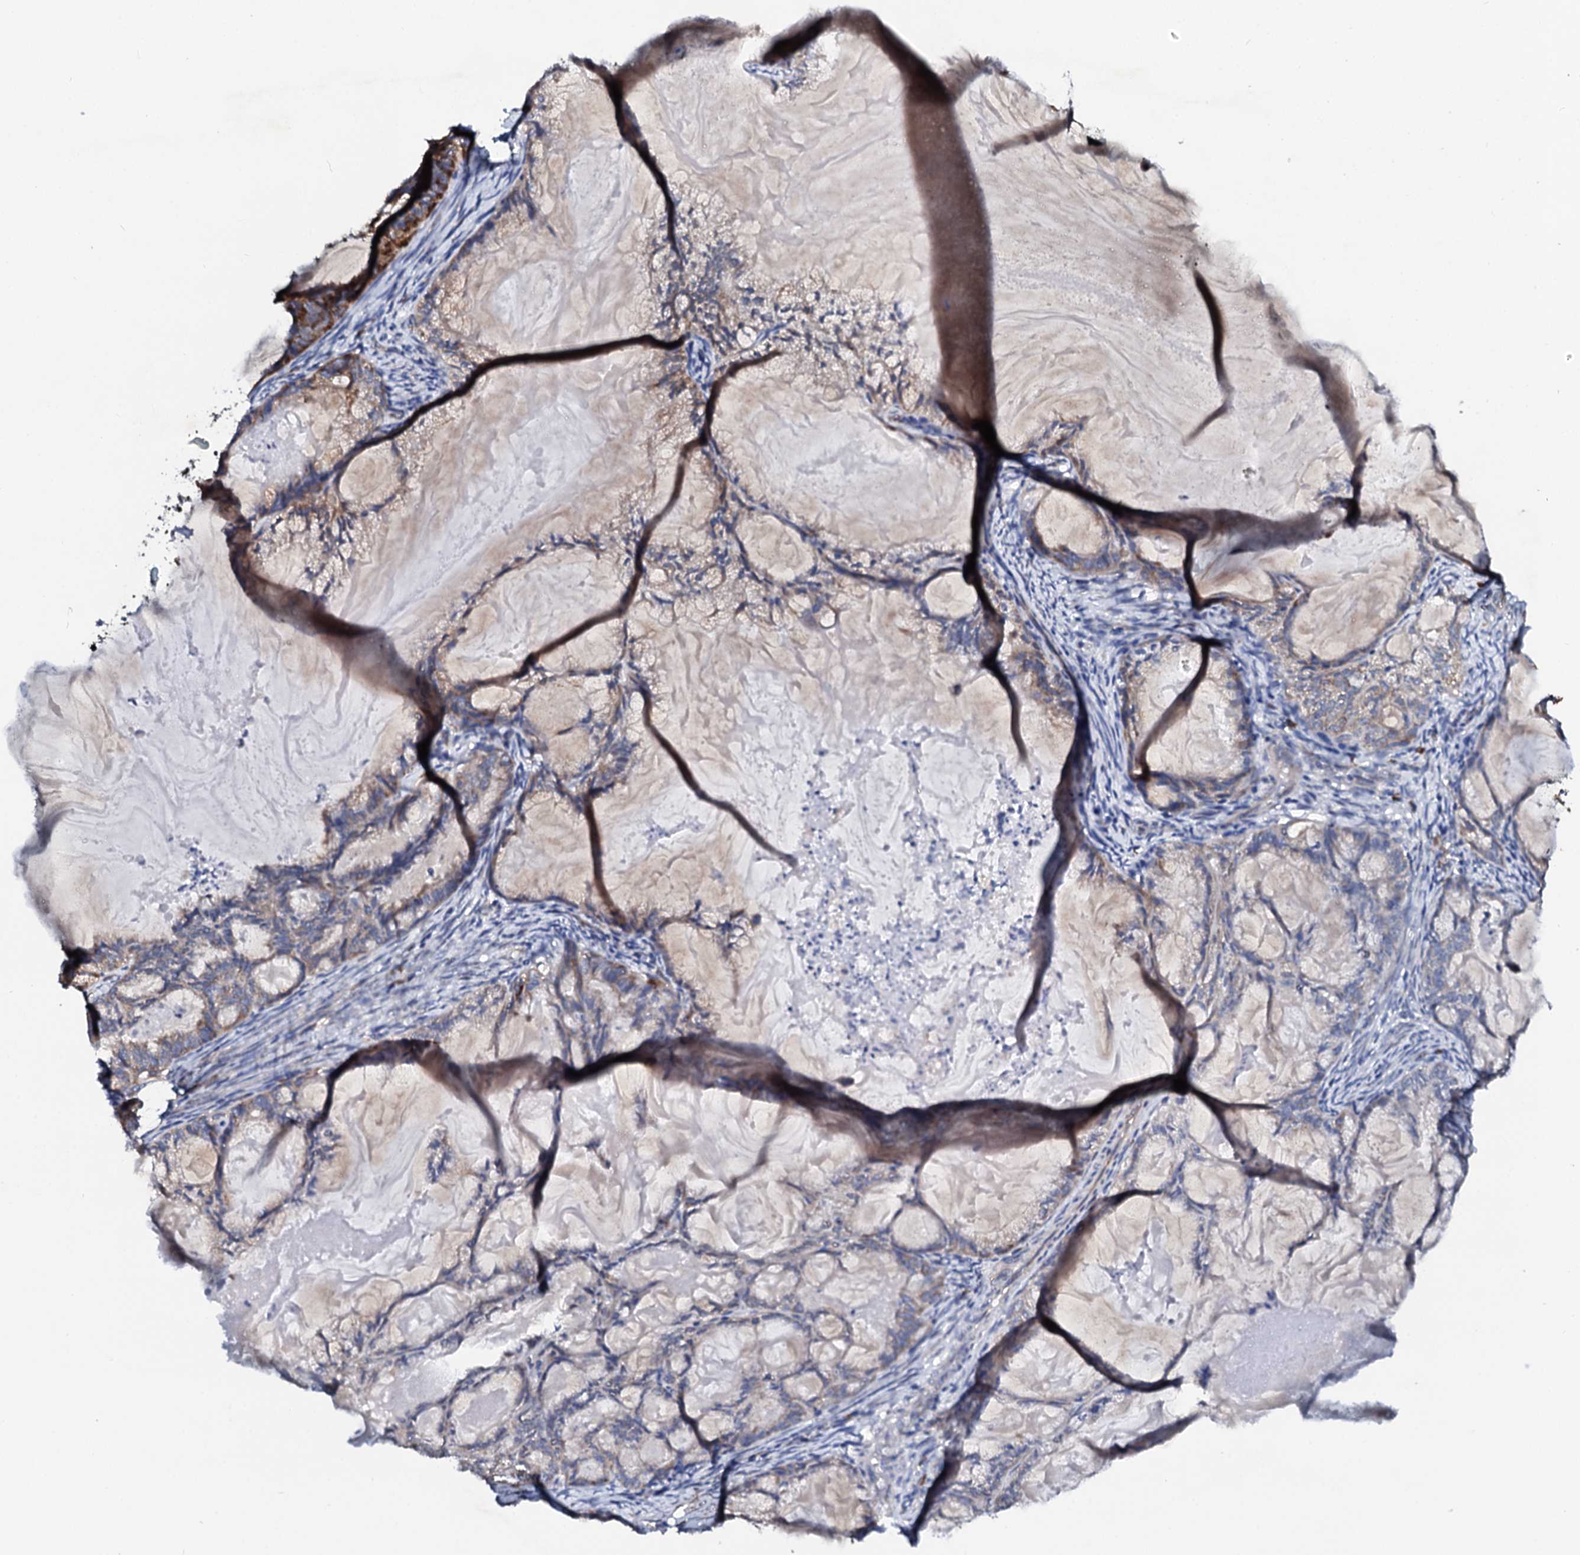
{"staining": {"intensity": "moderate", "quantity": "<25%", "location": "cytoplasmic/membranous"}, "tissue": "endometrial cancer", "cell_type": "Tumor cells", "image_type": "cancer", "snomed": [{"axis": "morphology", "description": "Adenocarcinoma, NOS"}, {"axis": "topography", "description": "Endometrium"}], "caption": "A high-resolution histopathology image shows immunohistochemistry staining of endometrial cancer (adenocarcinoma), which exhibits moderate cytoplasmic/membranous staining in approximately <25% of tumor cells.", "gene": "NUP58", "patient": {"sex": "female", "age": 86}}